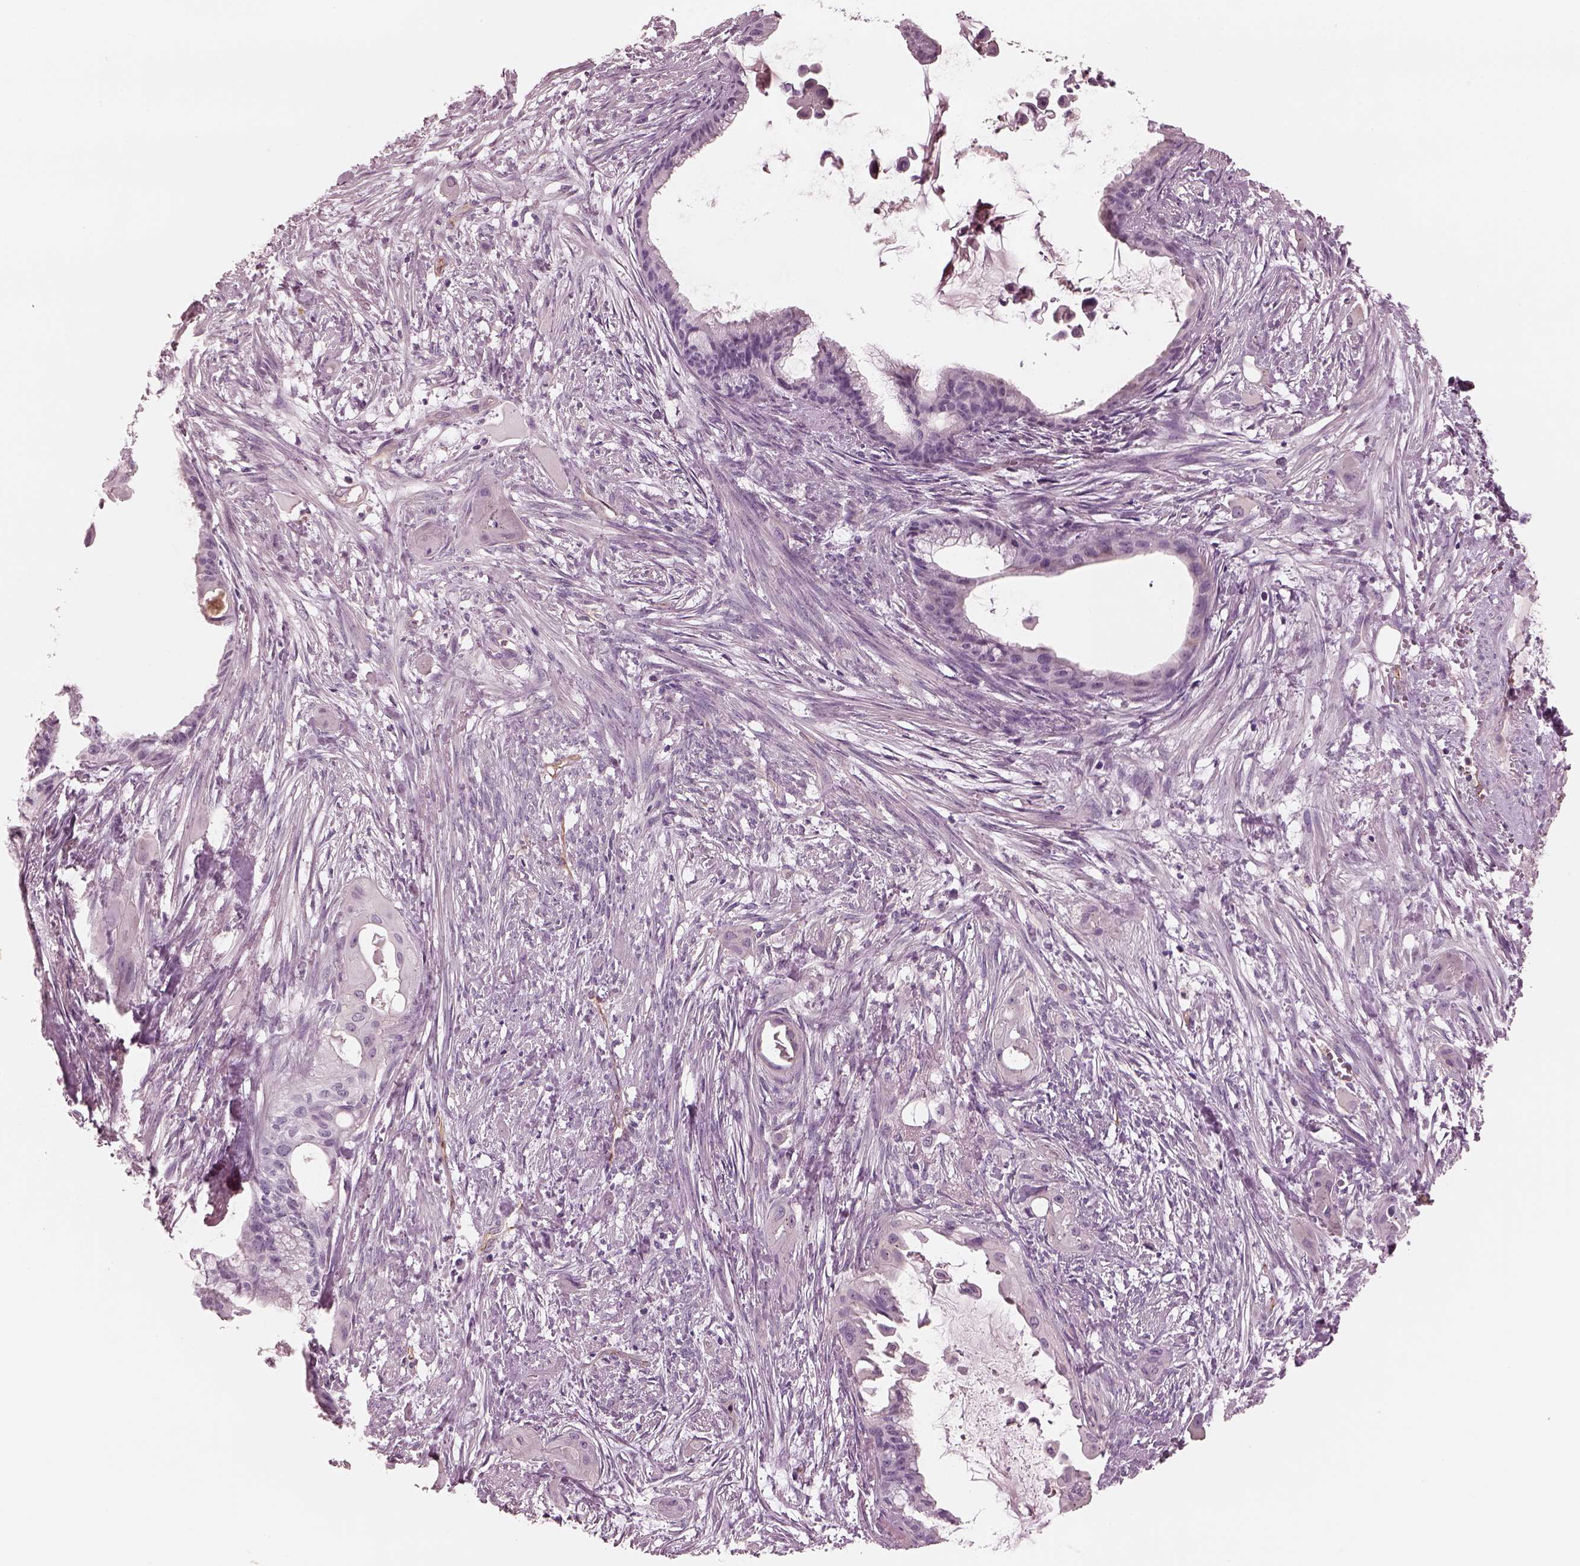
{"staining": {"intensity": "negative", "quantity": "none", "location": "none"}, "tissue": "endometrial cancer", "cell_type": "Tumor cells", "image_type": "cancer", "snomed": [{"axis": "morphology", "description": "Adenocarcinoma, NOS"}, {"axis": "topography", "description": "Endometrium"}], "caption": "DAB (3,3'-diaminobenzidine) immunohistochemical staining of human adenocarcinoma (endometrial) exhibits no significant positivity in tumor cells.", "gene": "EIF4E1B", "patient": {"sex": "female", "age": 86}}